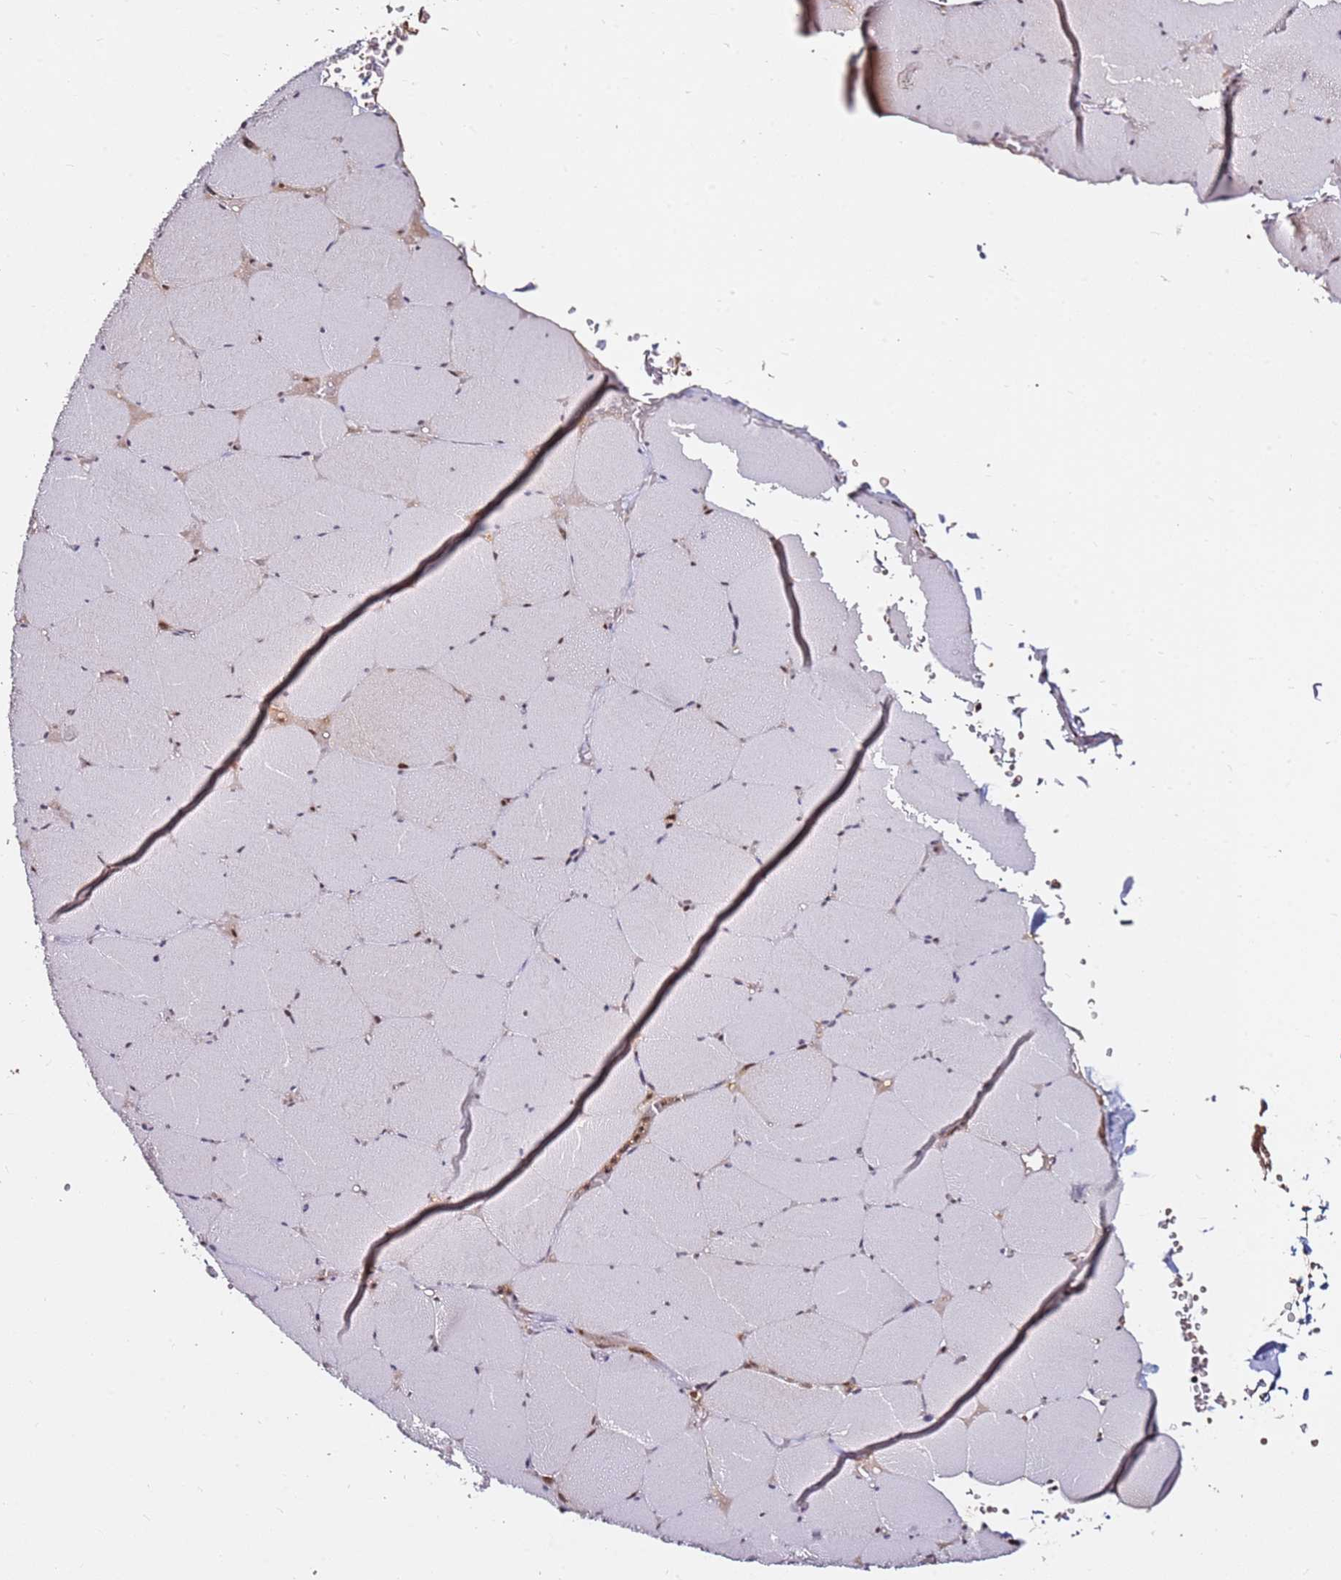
{"staining": {"intensity": "negative", "quantity": "none", "location": "none"}, "tissue": "skeletal muscle", "cell_type": "Myocytes", "image_type": "normal", "snomed": [{"axis": "morphology", "description": "Normal tissue, NOS"}, {"axis": "topography", "description": "Skeletal muscle"}, {"axis": "topography", "description": "Head-Neck"}], "caption": "DAB (3,3'-diaminobenzidine) immunohistochemical staining of normal human skeletal muscle demonstrates no significant staining in myocytes.", "gene": "RGS18", "patient": {"sex": "male", "age": 66}}